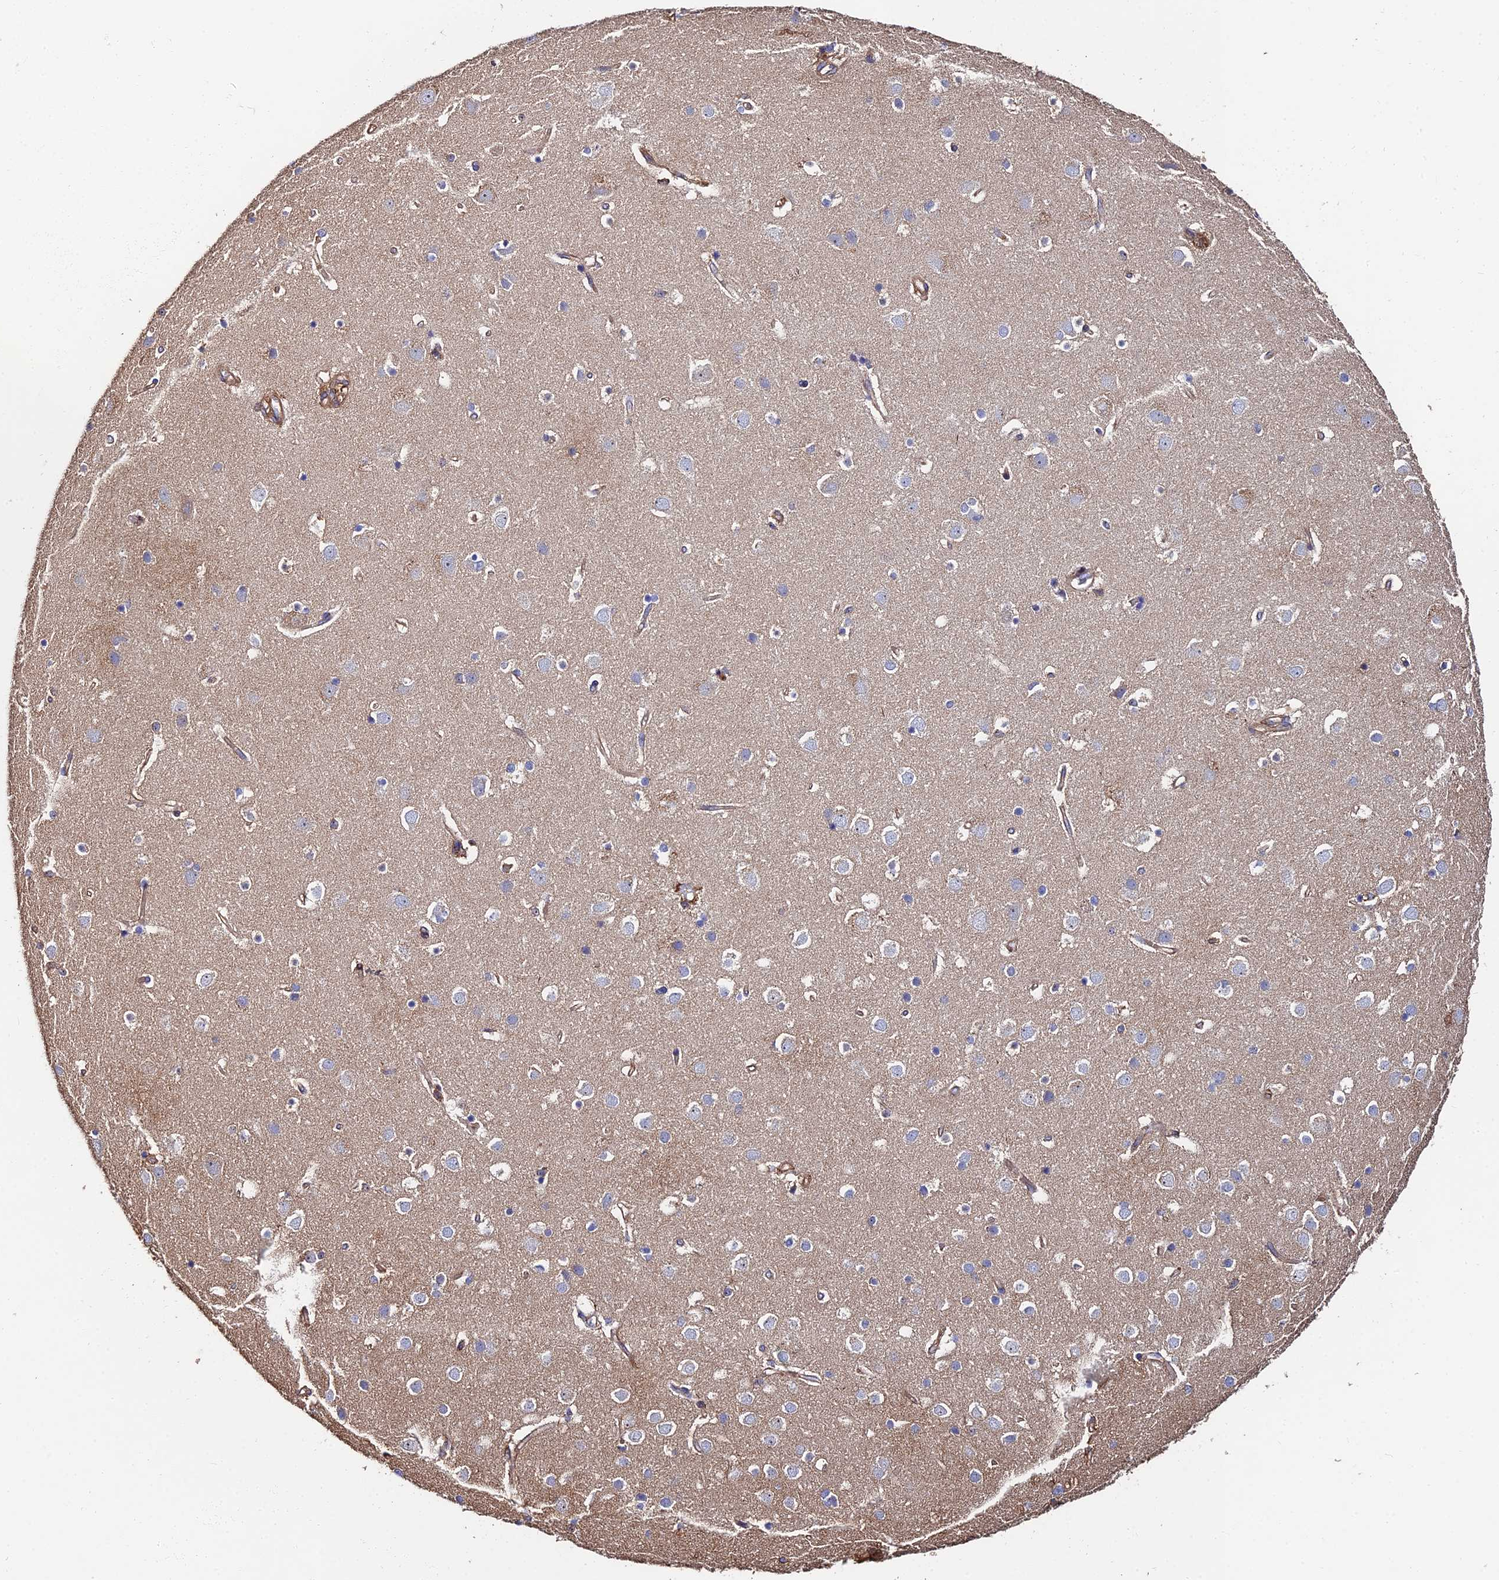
{"staining": {"intensity": "moderate", "quantity": ">75%", "location": "cytoplasmic/membranous"}, "tissue": "cerebral cortex", "cell_type": "Endothelial cells", "image_type": "normal", "snomed": [{"axis": "morphology", "description": "Normal tissue, NOS"}, {"axis": "topography", "description": "Cerebral cortex"}], "caption": "DAB (3,3'-diaminobenzidine) immunohistochemical staining of normal cerebral cortex demonstrates moderate cytoplasmic/membranous protein positivity in approximately >75% of endothelial cells. Immunohistochemistry (ihc) stains the protein in brown and the nuclei are stained blue.", "gene": "EXT1", "patient": {"sex": "male", "age": 54}}